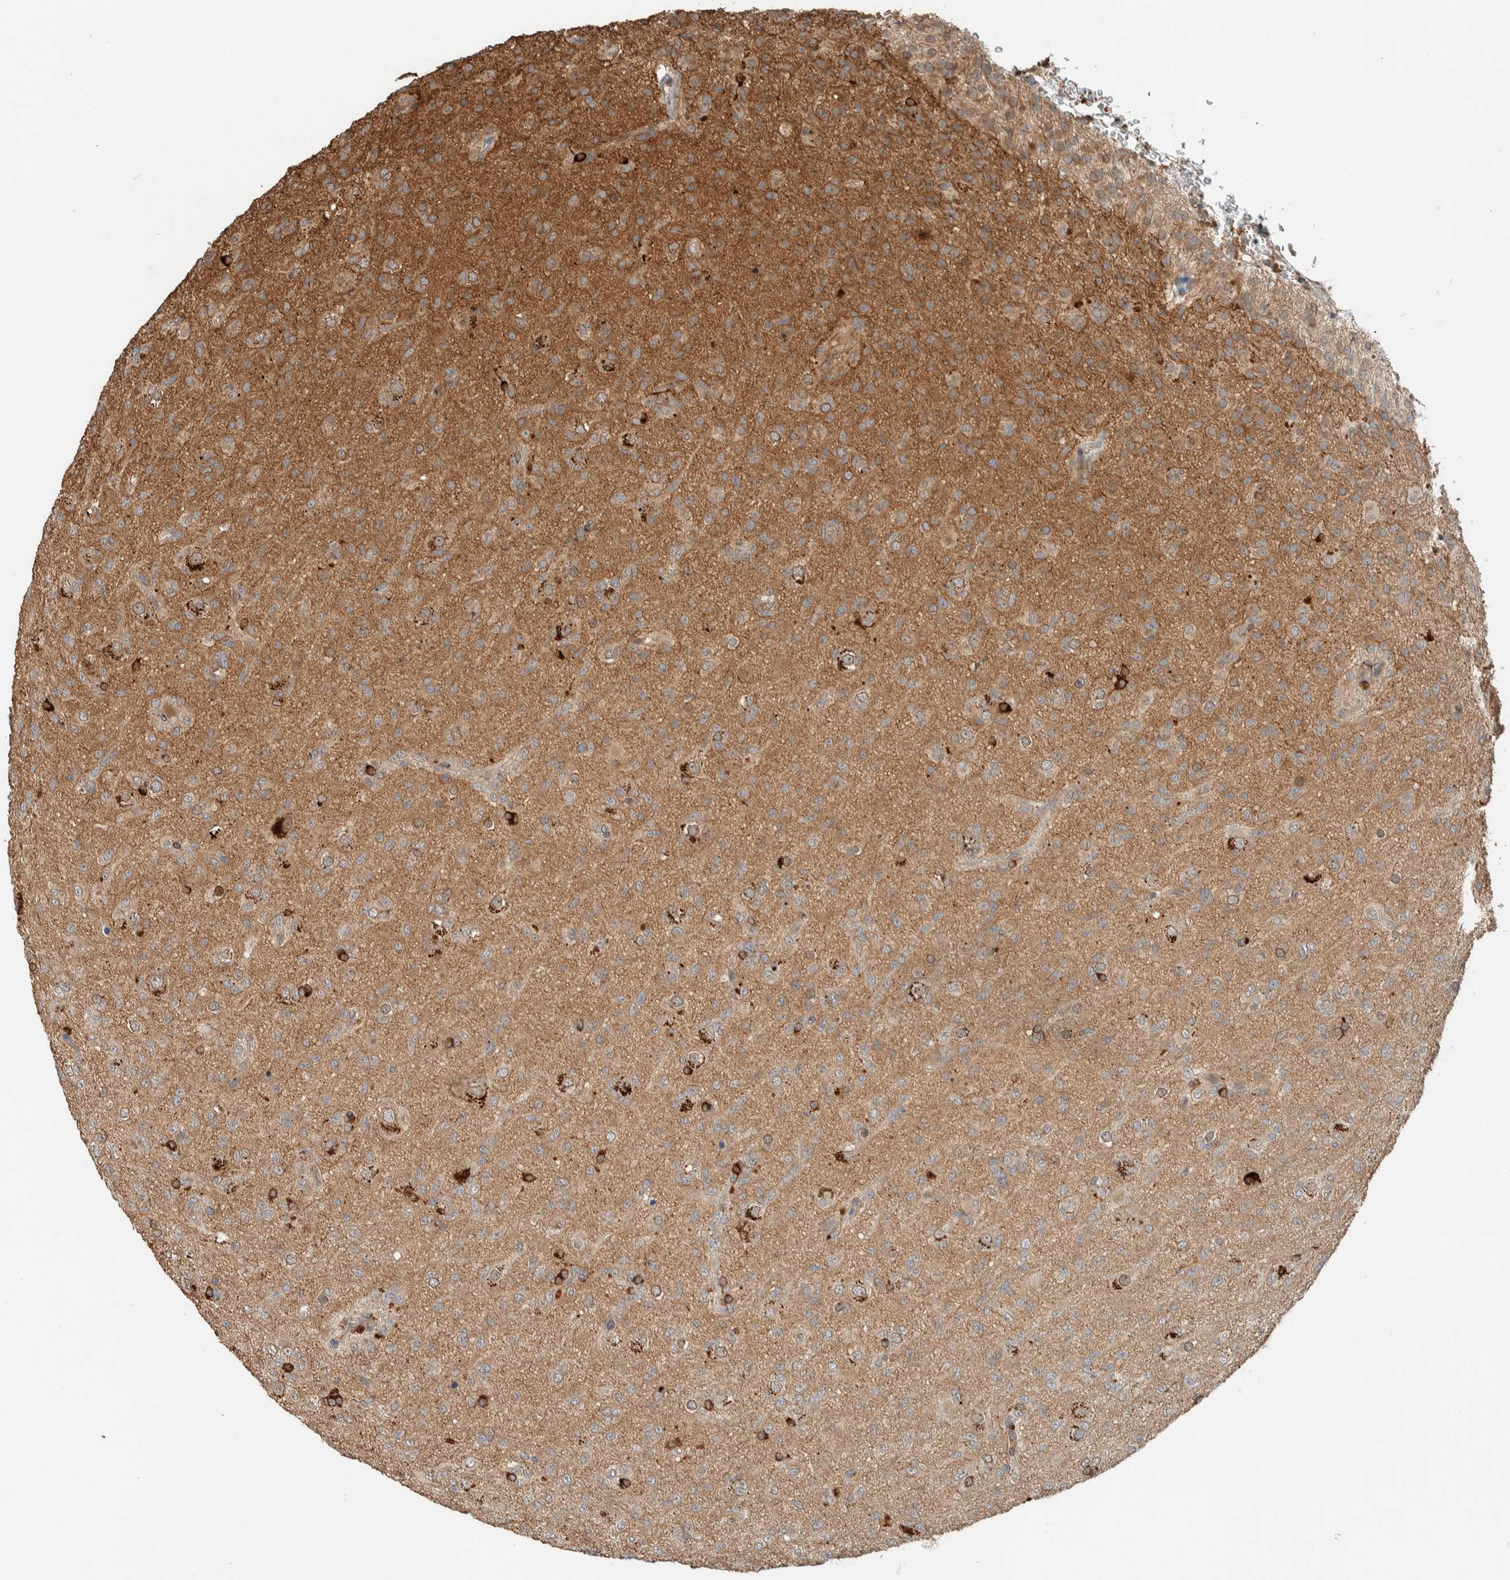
{"staining": {"intensity": "moderate", "quantity": ">75%", "location": "cytoplasmic/membranous"}, "tissue": "glioma", "cell_type": "Tumor cells", "image_type": "cancer", "snomed": [{"axis": "morphology", "description": "Glioma, malignant, Low grade"}, {"axis": "topography", "description": "Brain"}], "caption": "The photomicrograph reveals staining of malignant glioma (low-grade), revealing moderate cytoplasmic/membranous protein staining (brown color) within tumor cells.", "gene": "NBR1", "patient": {"sex": "male", "age": 65}}